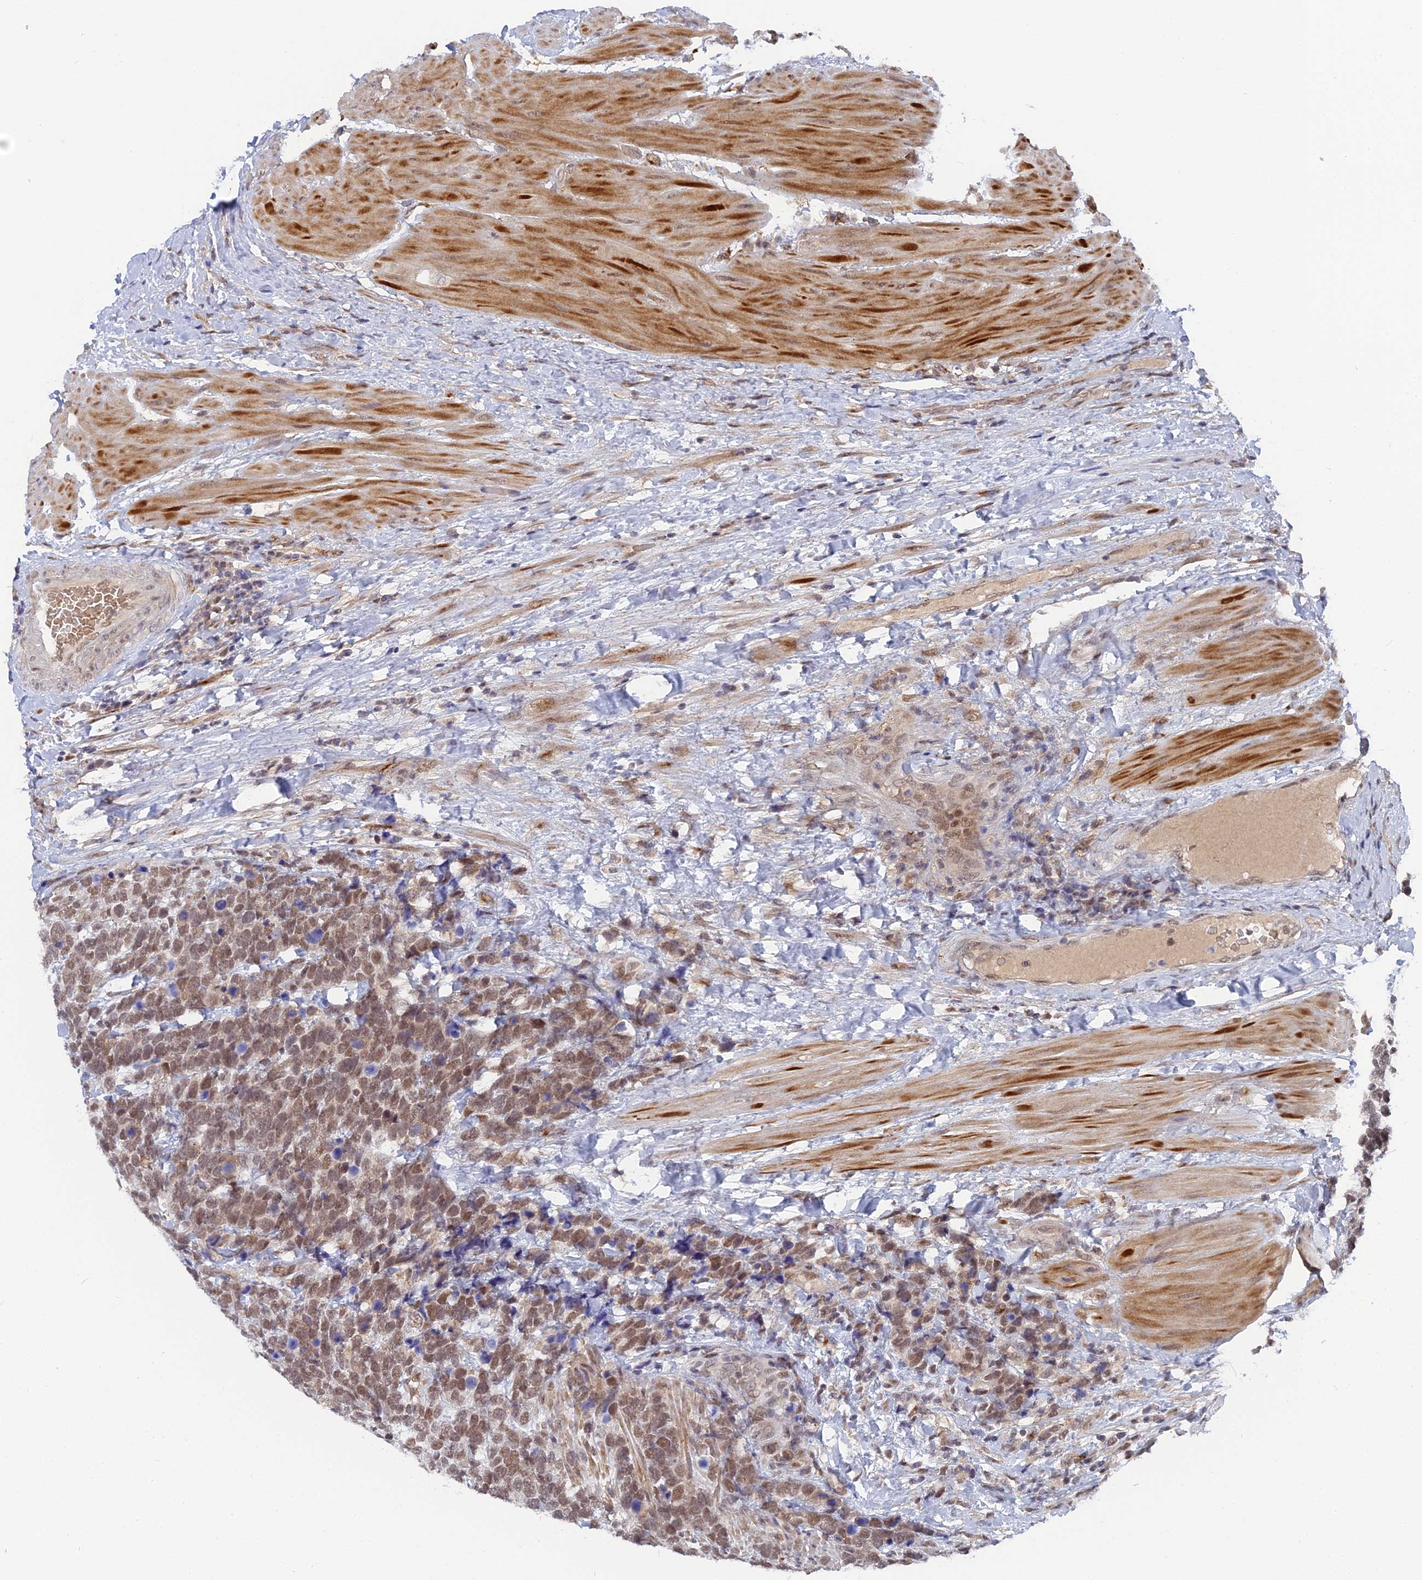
{"staining": {"intensity": "moderate", "quantity": ">75%", "location": "nuclear"}, "tissue": "urothelial cancer", "cell_type": "Tumor cells", "image_type": "cancer", "snomed": [{"axis": "morphology", "description": "Urothelial carcinoma, High grade"}, {"axis": "topography", "description": "Urinary bladder"}], "caption": "A micrograph showing moderate nuclear expression in approximately >75% of tumor cells in high-grade urothelial carcinoma, as visualized by brown immunohistochemical staining.", "gene": "CCDC85A", "patient": {"sex": "female", "age": 82}}